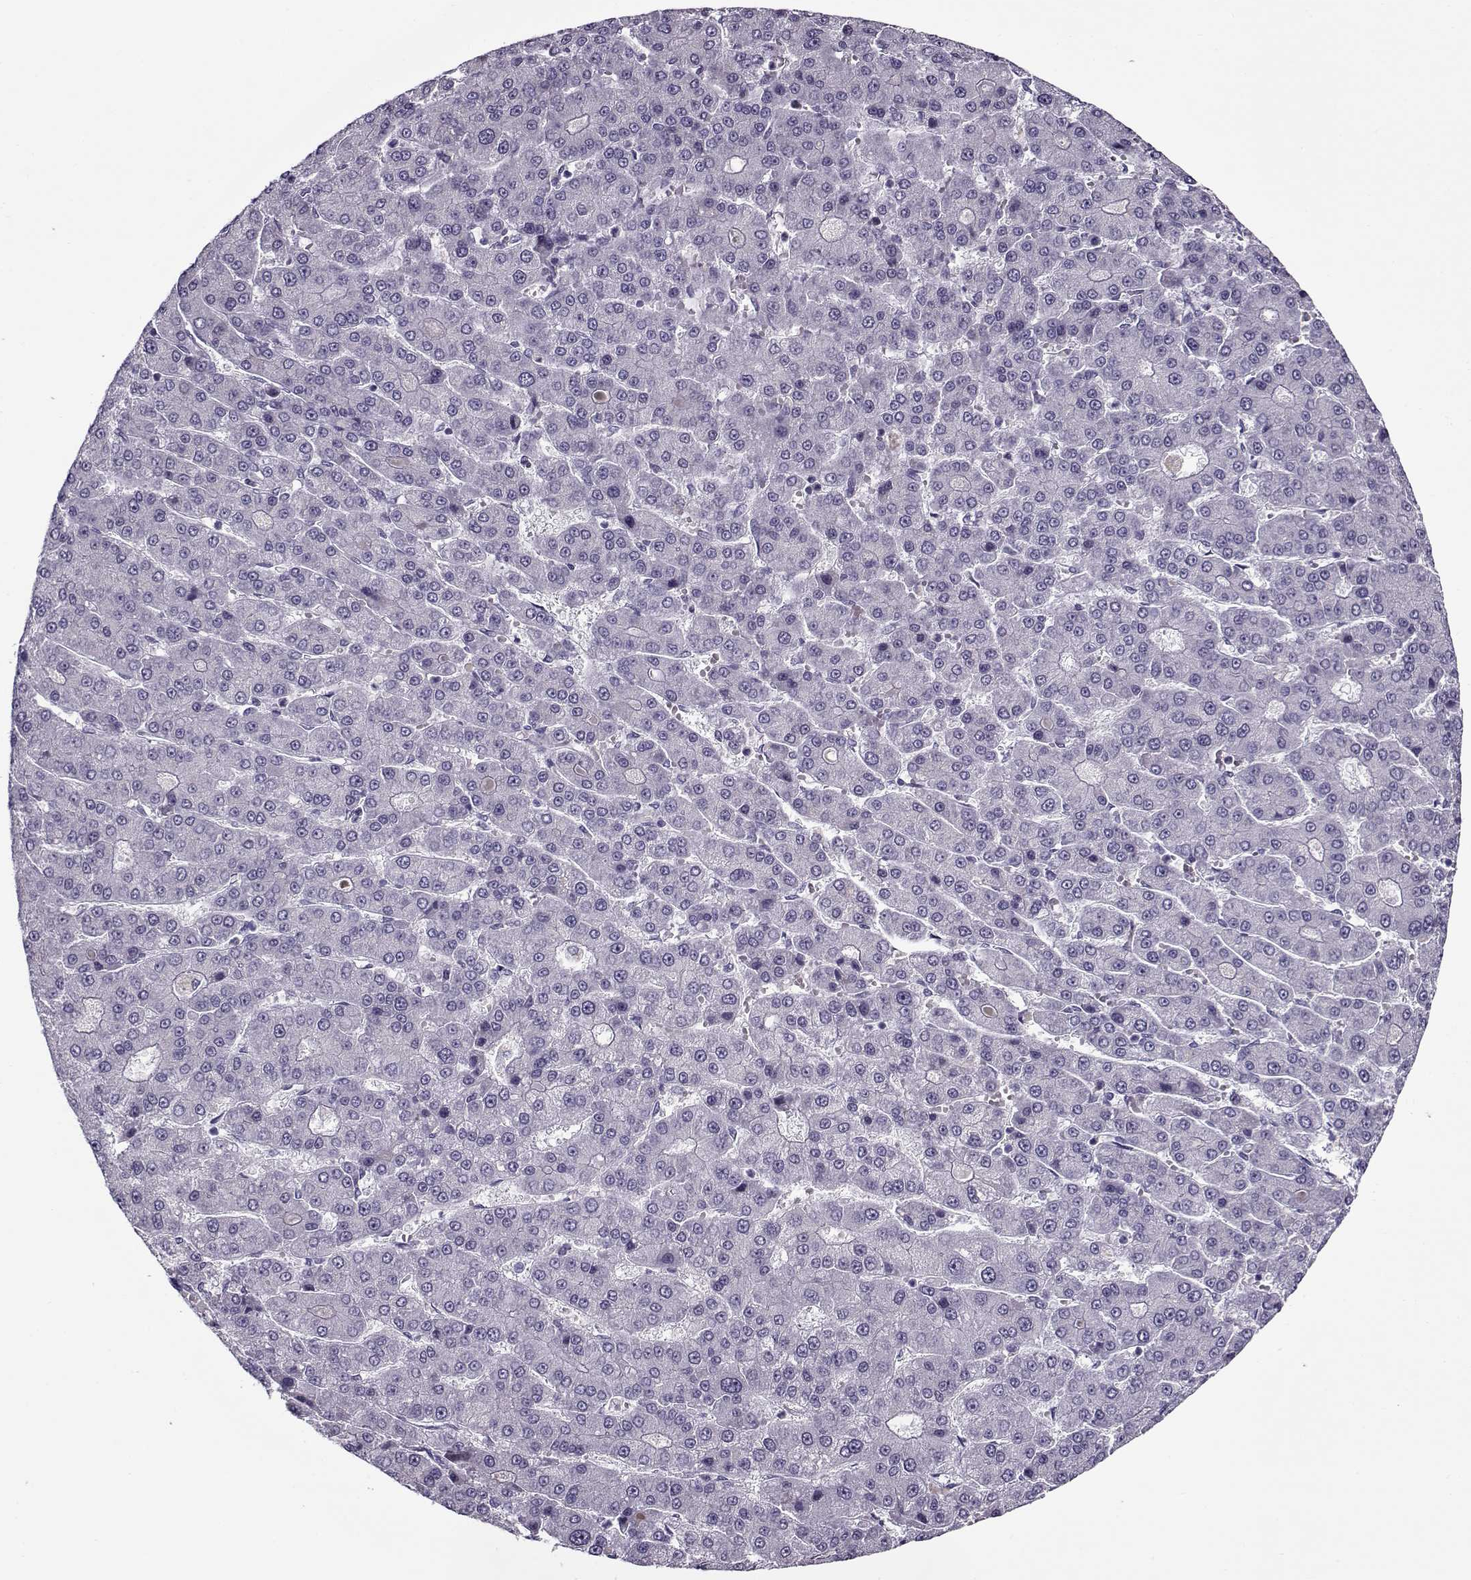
{"staining": {"intensity": "negative", "quantity": "none", "location": "none"}, "tissue": "liver cancer", "cell_type": "Tumor cells", "image_type": "cancer", "snomed": [{"axis": "morphology", "description": "Carcinoma, Hepatocellular, NOS"}, {"axis": "topography", "description": "Liver"}], "caption": "Human liver hepatocellular carcinoma stained for a protein using immunohistochemistry (IHC) displays no staining in tumor cells.", "gene": "GAGE2A", "patient": {"sex": "male", "age": 70}}